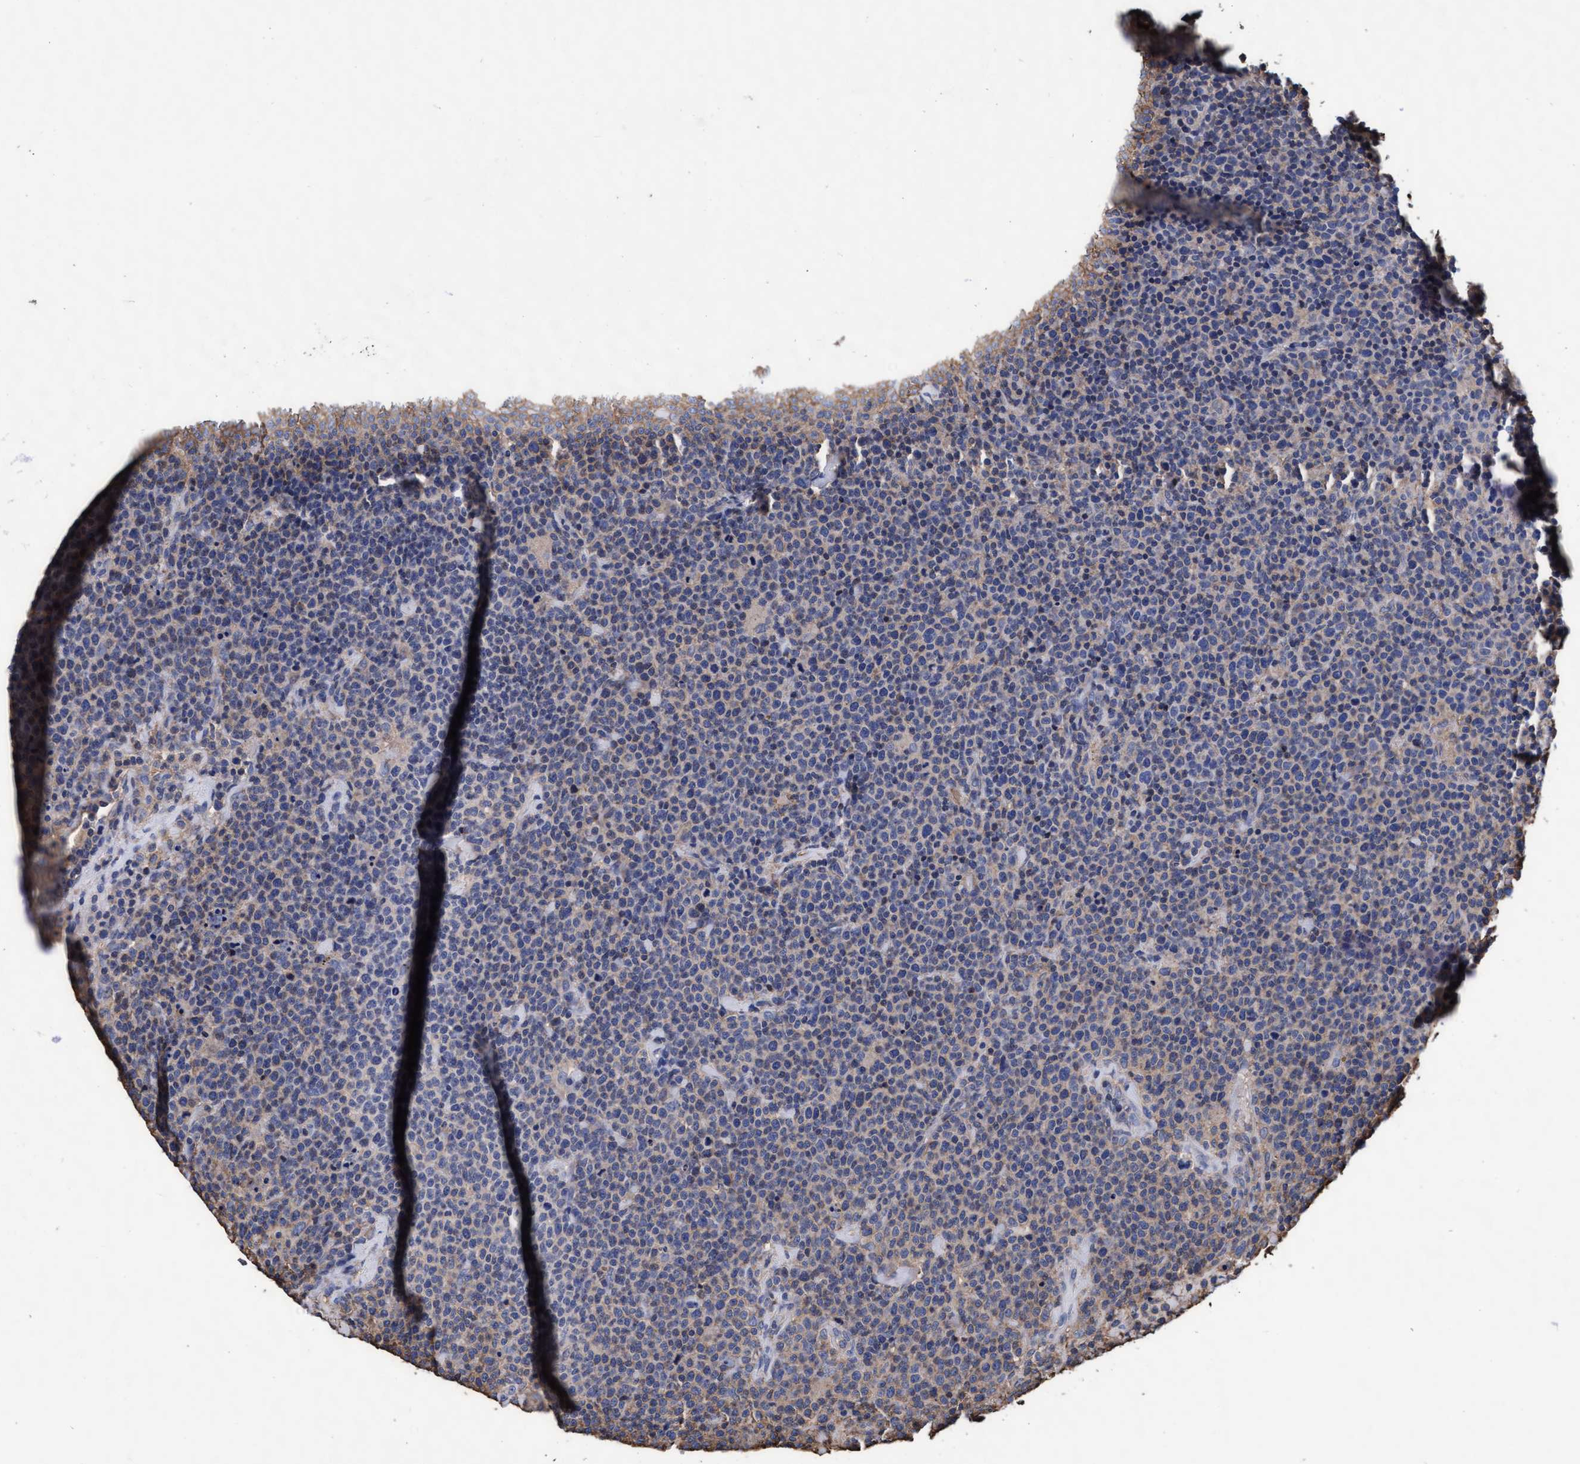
{"staining": {"intensity": "negative", "quantity": "none", "location": "none"}, "tissue": "lymphoma", "cell_type": "Tumor cells", "image_type": "cancer", "snomed": [{"axis": "morphology", "description": "Malignant lymphoma, non-Hodgkin's type, High grade"}, {"axis": "topography", "description": "Lymph node"}], "caption": "IHC of human lymphoma displays no positivity in tumor cells.", "gene": "GRHPR", "patient": {"sex": "male", "age": 61}}